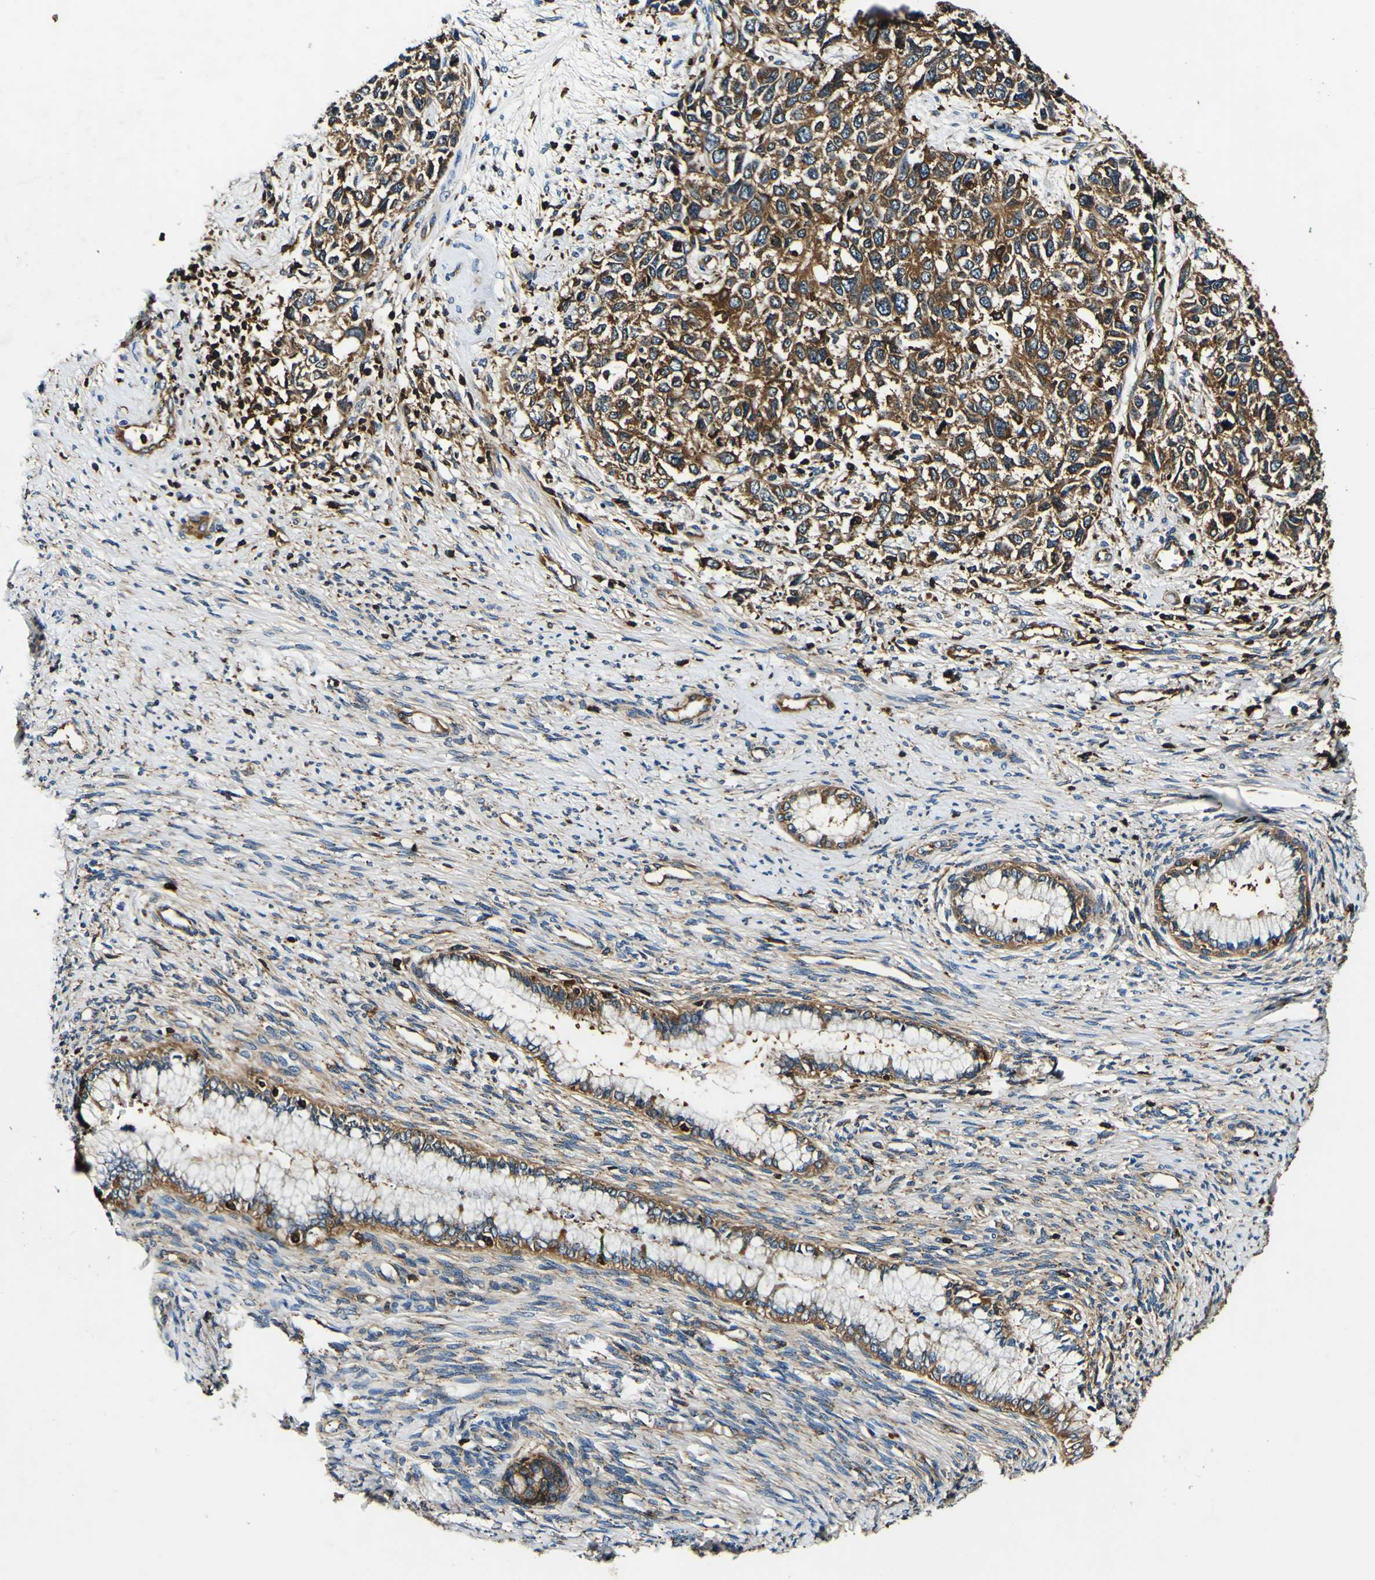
{"staining": {"intensity": "strong", "quantity": ">75%", "location": "cytoplasmic/membranous"}, "tissue": "cervical cancer", "cell_type": "Tumor cells", "image_type": "cancer", "snomed": [{"axis": "morphology", "description": "Squamous cell carcinoma, NOS"}, {"axis": "topography", "description": "Cervix"}], "caption": "Cervical cancer tissue reveals strong cytoplasmic/membranous expression in approximately >75% of tumor cells", "gene": "RHOT2", "patient": {"sex": "female", "age": 63}}